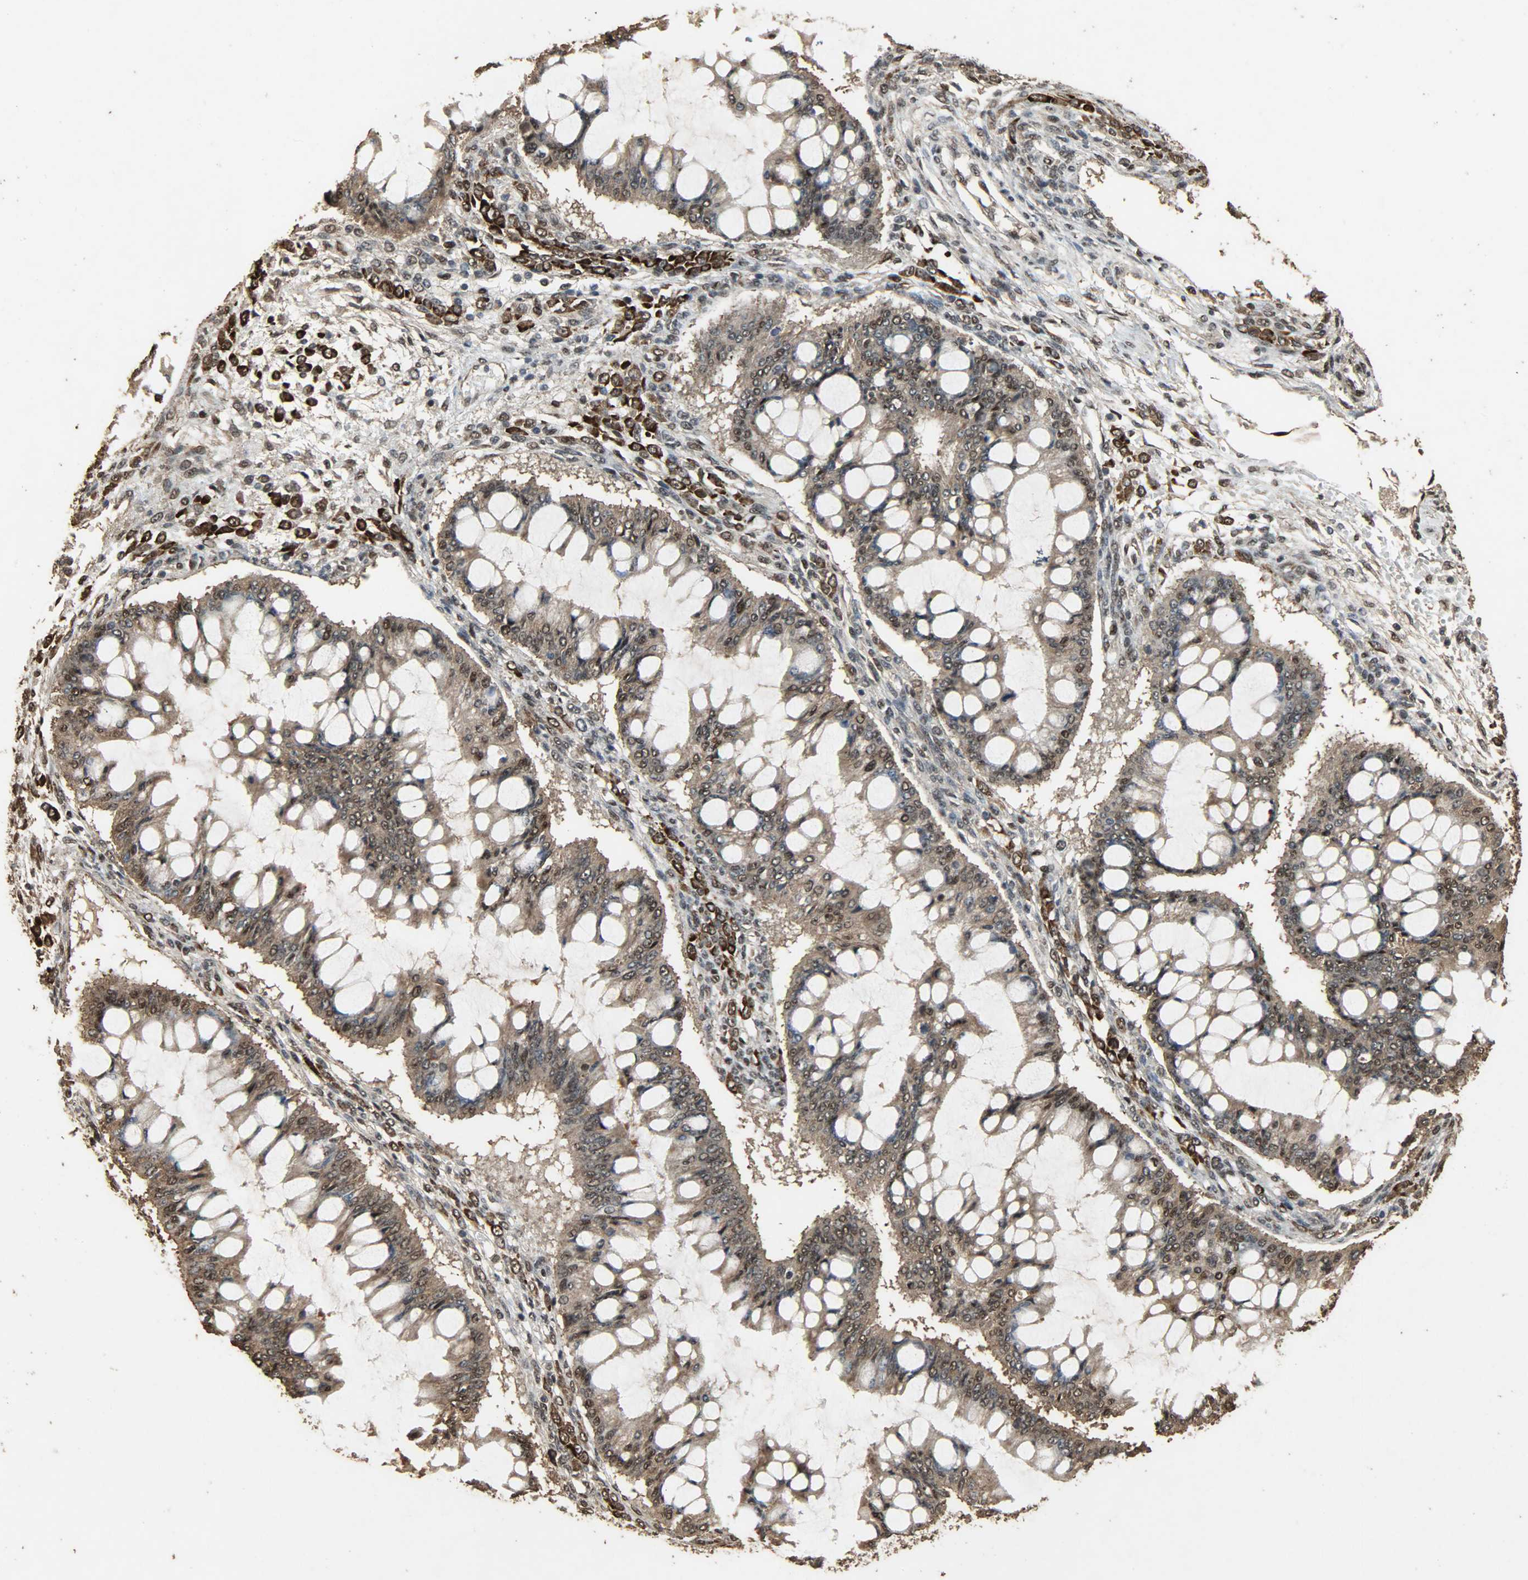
{"staining": {"intensity": "strong", "quantity": ">75%", "location": "cytoplasmic/membranous,nuclear"}, "tissue": "ovarian cancer", "cell_type": "Tumor cells", "image_type": "cancer", "snomed": [{"axis": "morphology", "description": "Cystadenocarcinoma, mucinous, NOS"}, {"axis": "topography", "description": "Ovary"}], "caption": "Strong cytoplasmic/membranous and nuclear protein positivity is identified in about >75% of tumor cells in ovarian cancer (mucinous cystadenocarcinoma).", "gene": "CCNT2", "patient": {"sex": "female", "age": 73}}